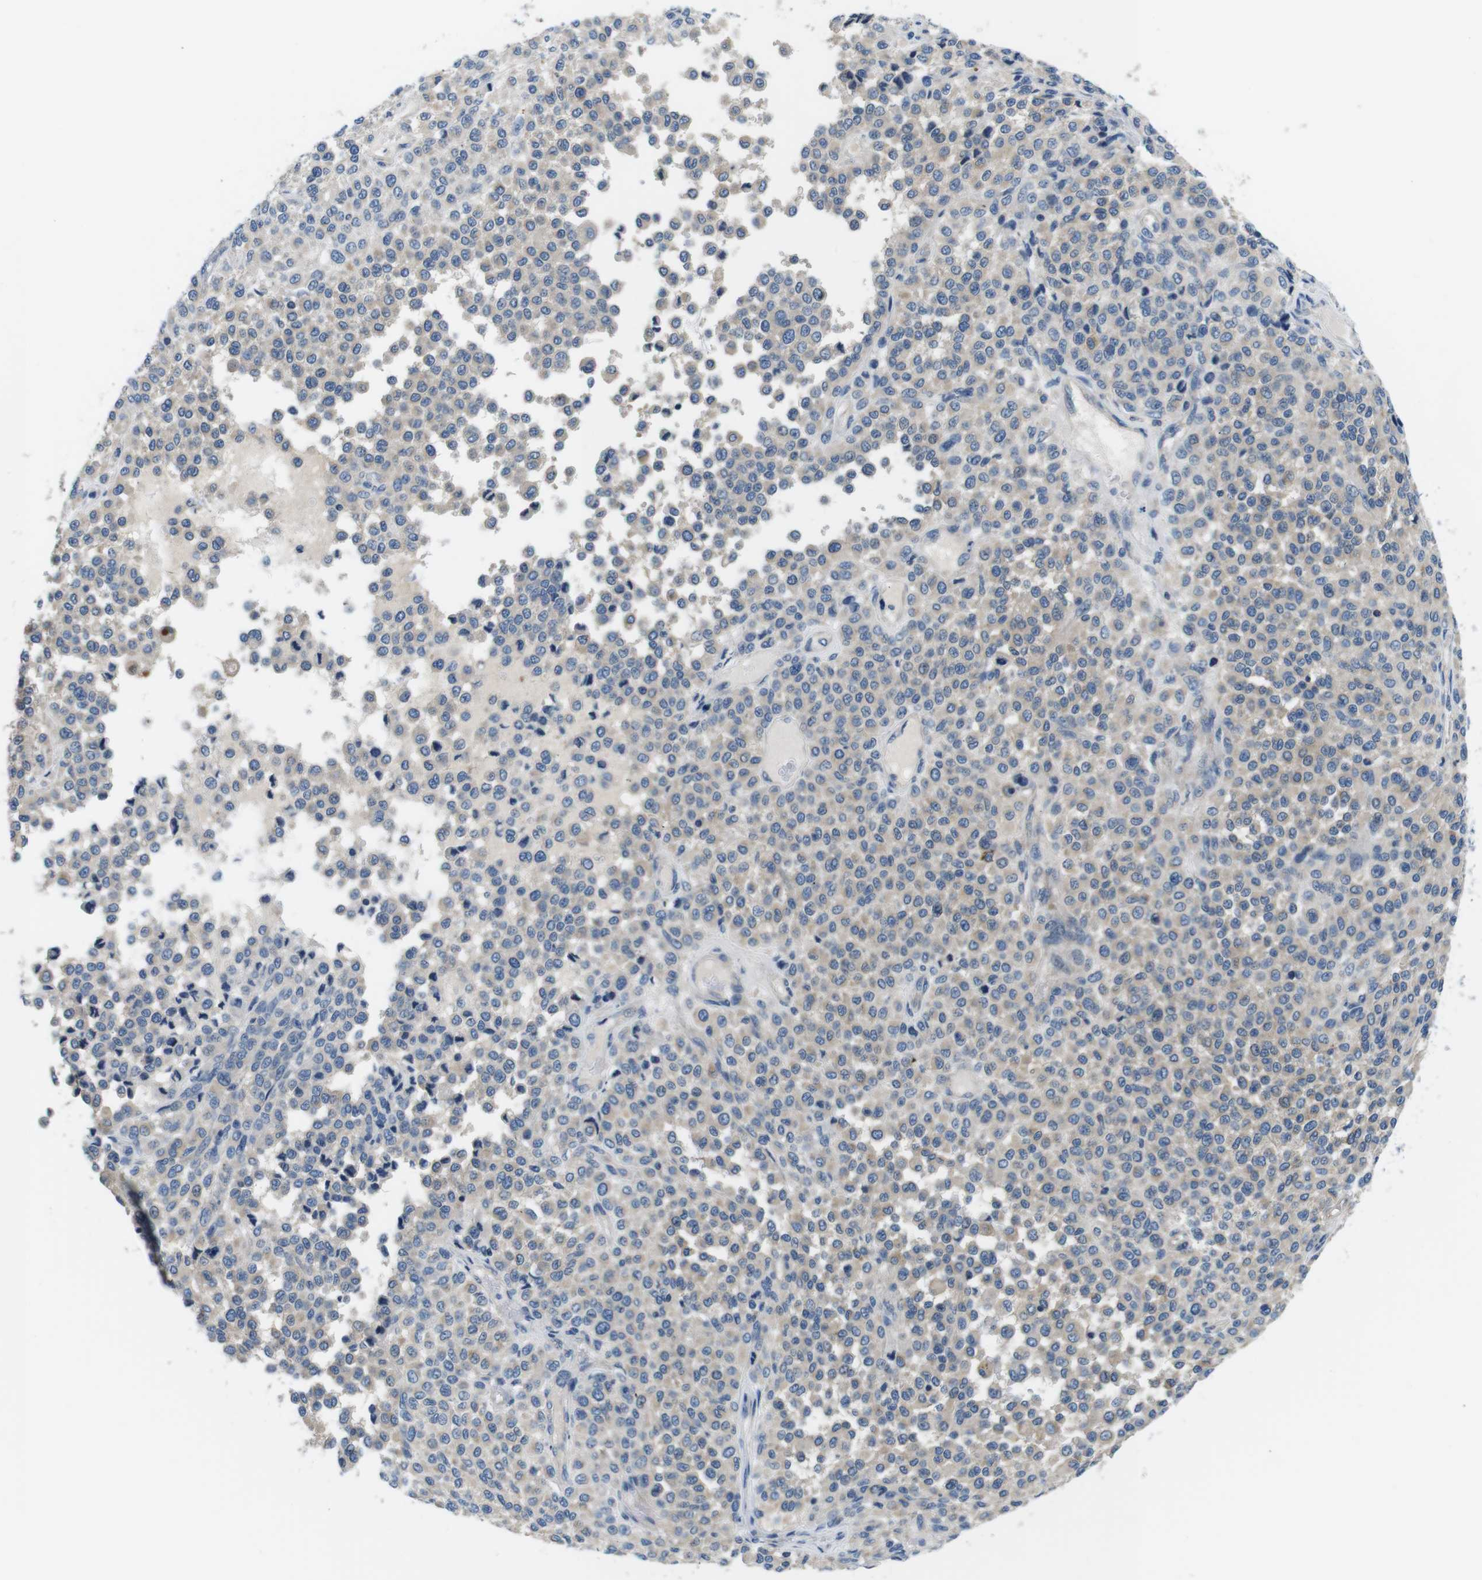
{"staining": {"intensity": "weak", "quantity": ">75%", "location": "cytoplasmic/membranous"}, "tissue": "melanoma", "cell_type": "Tumor cells", "image_type": "cancer", "snomed": [{"axis": "morphology", "description": "Malignant melanoma, Metastatic site"}, {"axis": "topography", "description": "Pancreas"}], "caption": "A high-resolution histopathology image shows immunohistochemistry (IHC) staining of malignant melanoma (metastatic site), which shows weak cytoplasmic/membranous positivity in about >75% of tumor cells.", "gene": "DENND4C", "patient": {"sex": "female", "age": 30}}